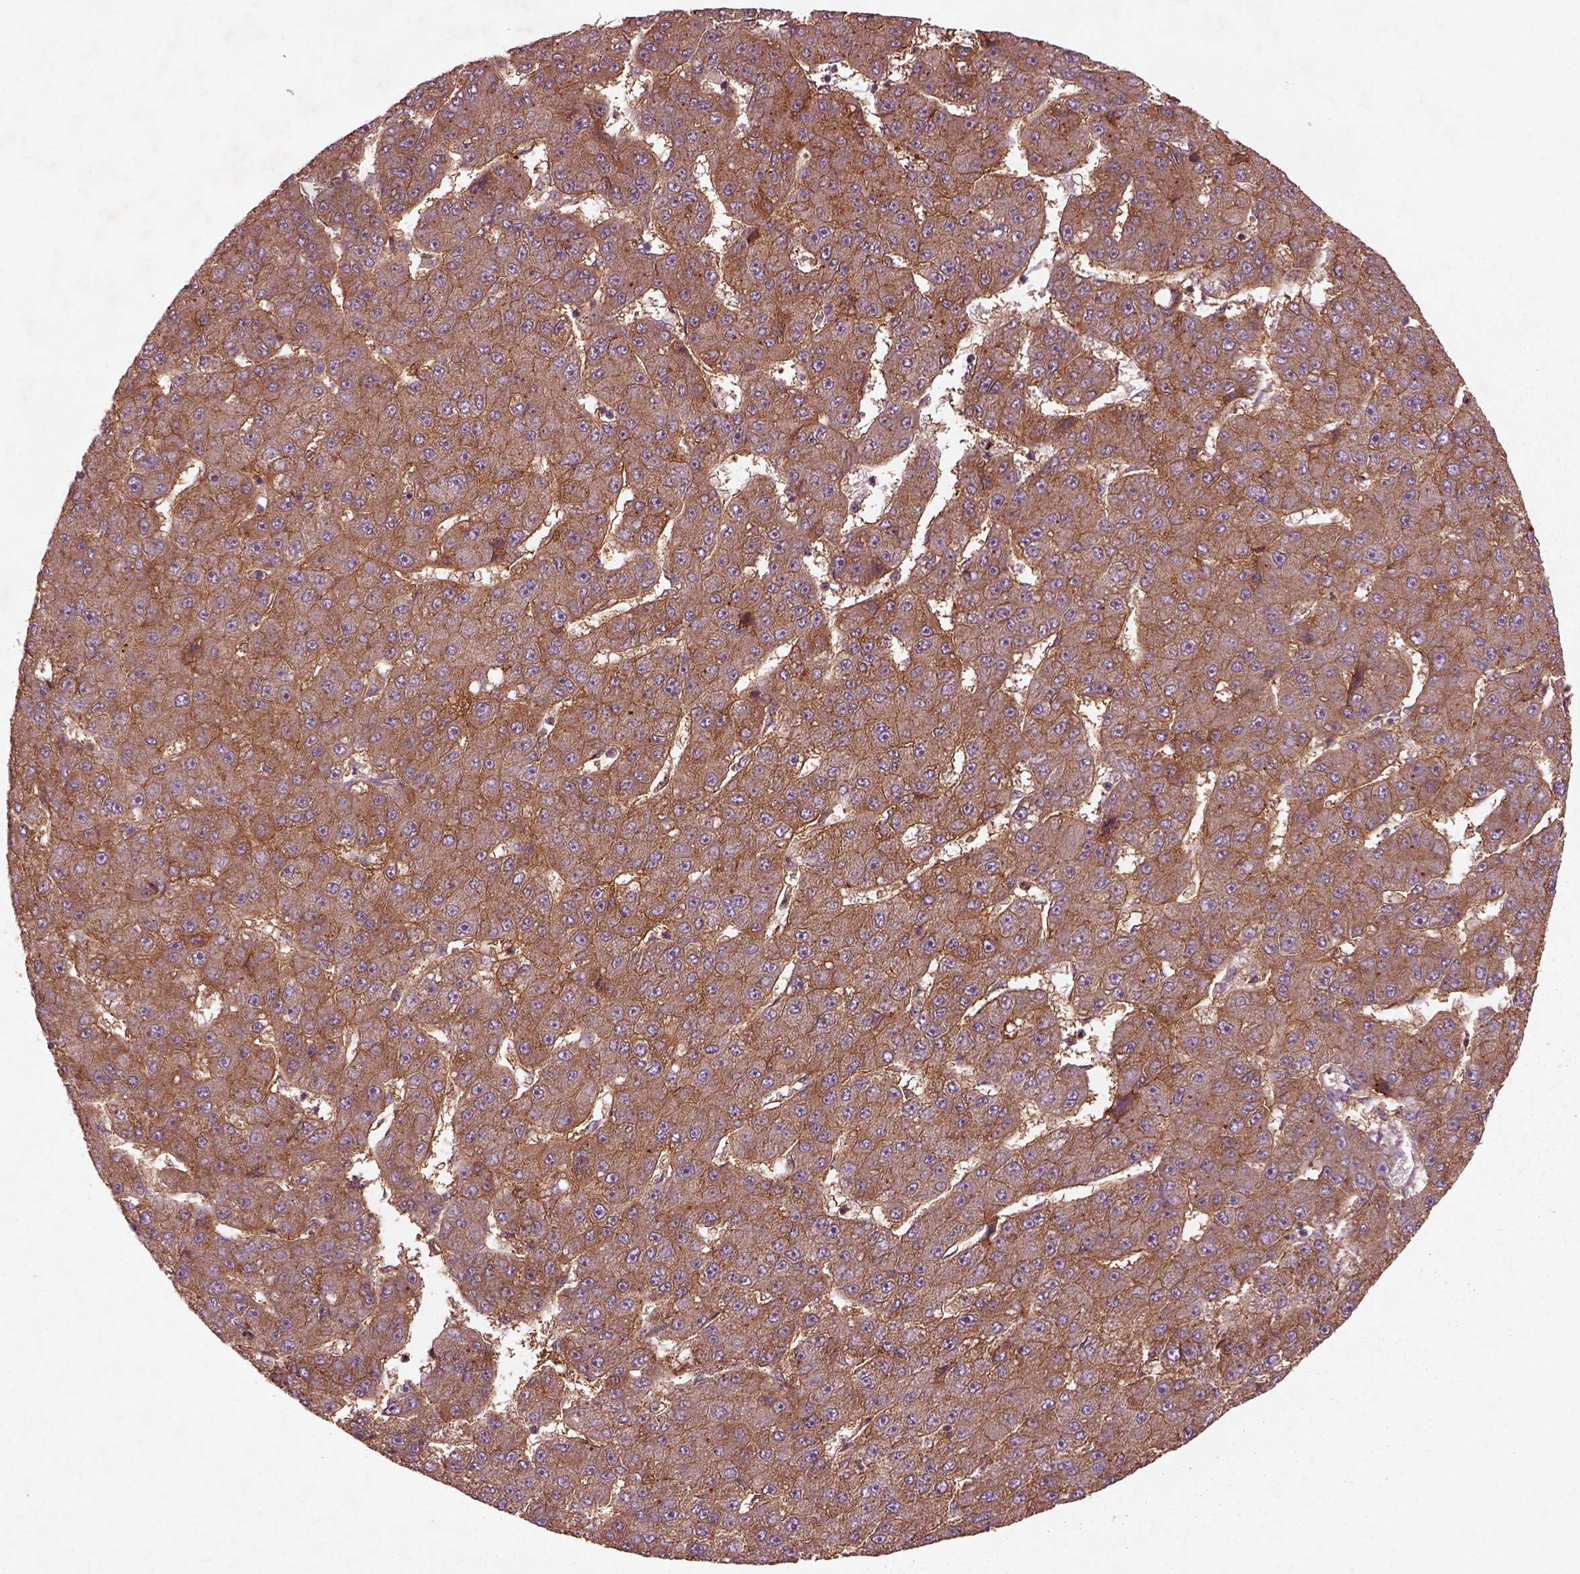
{"staining": {"intensity": "moderate", "quantity": ">75%", "location": "cytoplasmic/membranous"}, "tissue": "liver cancer", "cell_type": "Tumor cells", "image_type": "cancer", "snomed": [{"axis": "morphology", "description": "Carcinoma, Hepatocellular, NOS"}, {"axis": "topography", "description": "Liver"}], "caption": "Liver cancer (hepatocellular carcinoma) tissue demonstrates moderate cytoplasmic/membranous positivity in about >75% of tumor cells, visualized by immunohistochemistry. Ihc stains the protein in brown and the nuclei are stained blue.", "gene": "FAM234A", "patient": {"sex": "male", "age": 67}}